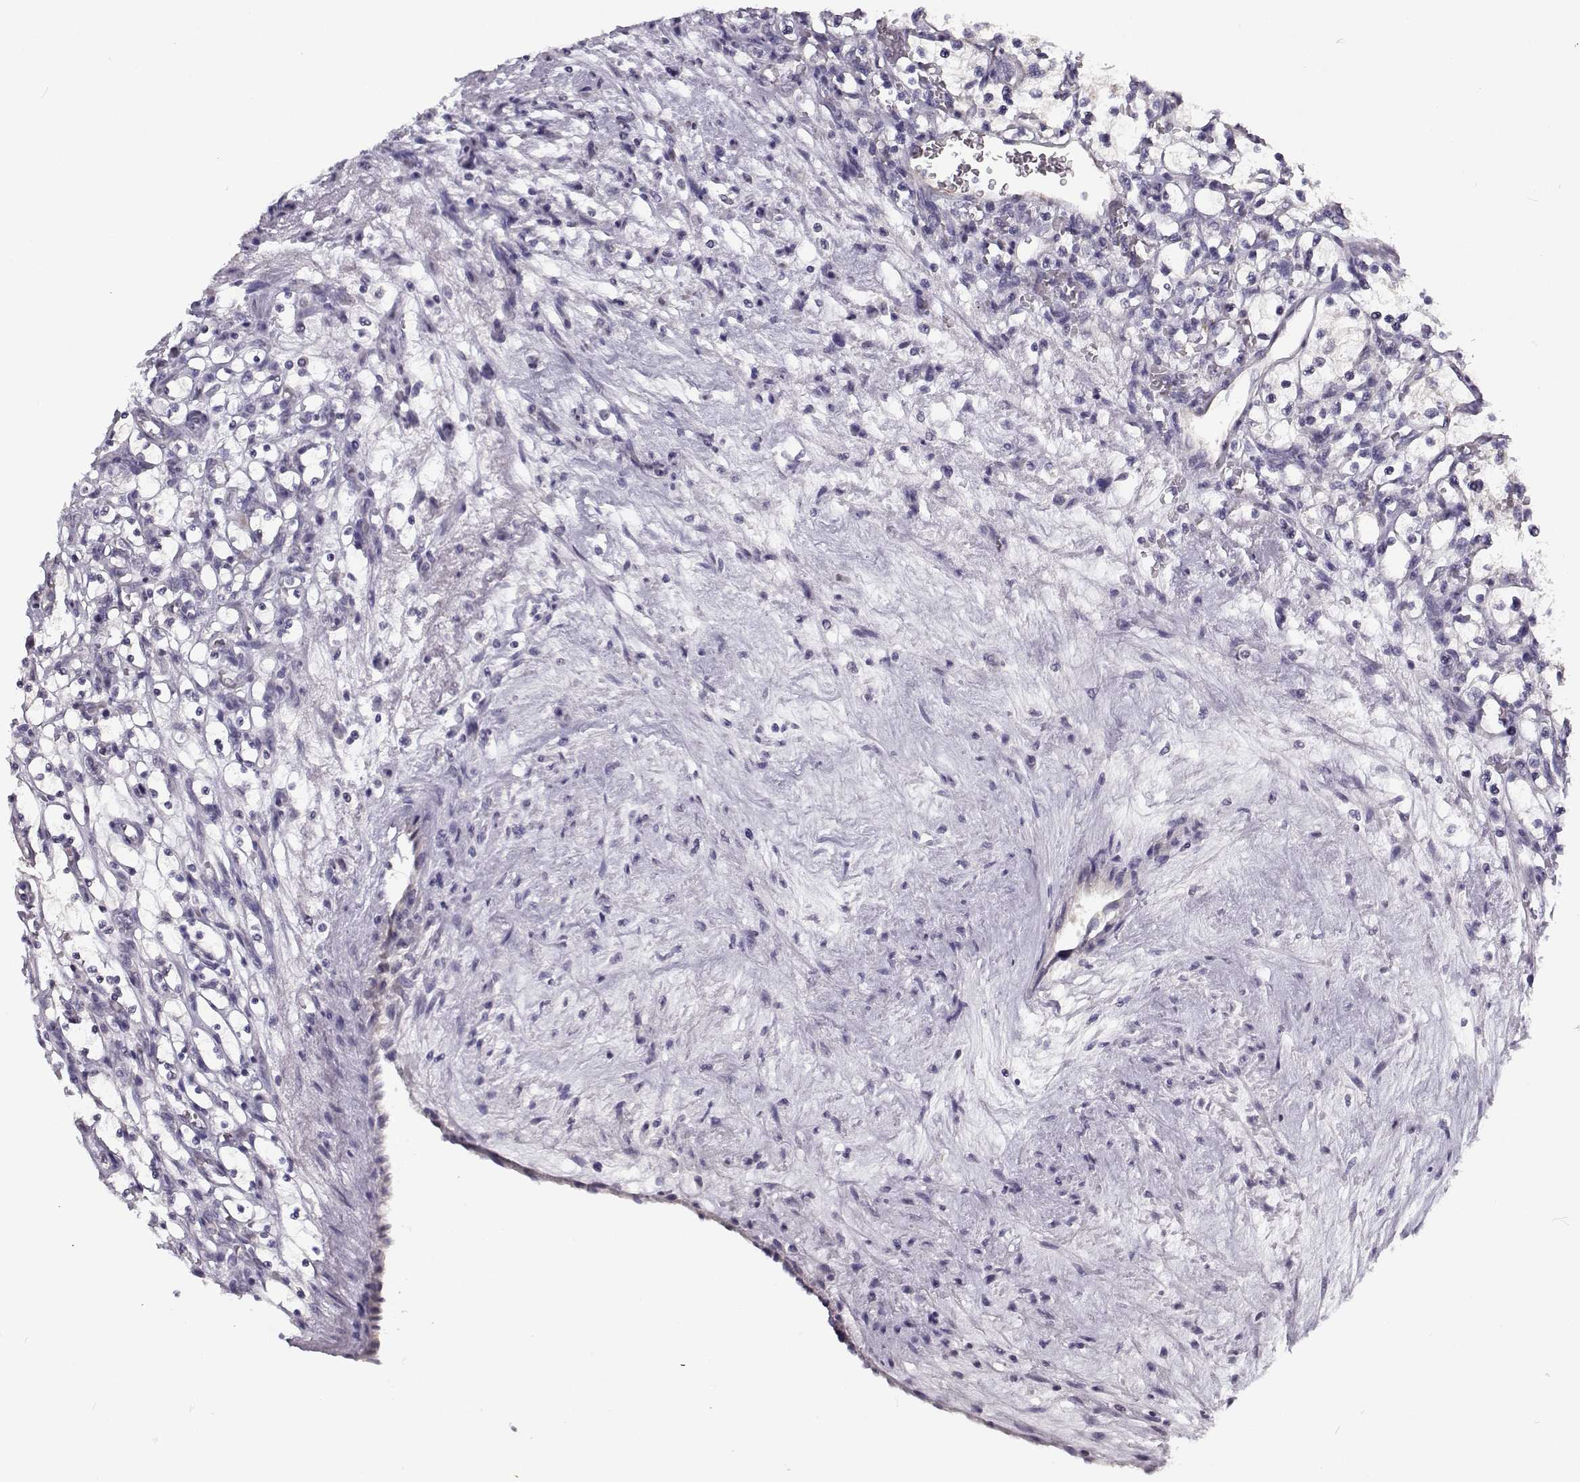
{"staining": {"intensity": "negative", "quantity": "none", "location": "none"}, "tissue": "renal cancer", "cell_type": "Tumor cells", "image_type": "cancer", "snomed": [{"axis": "morphology", "description": "Adenocarcinoma, NOS"}, {"axis": "topography", "description": "Kidney"}], "caption": "Immunohistochemical staining of human adenocarcinoma (renal) displays no significant expression in tumor cells. (Immunohistochemistry (ihc), brightfield microscopy, high magnification).", "gene": "TMEM145", "patient": {"sex": "female", "age": 69}}